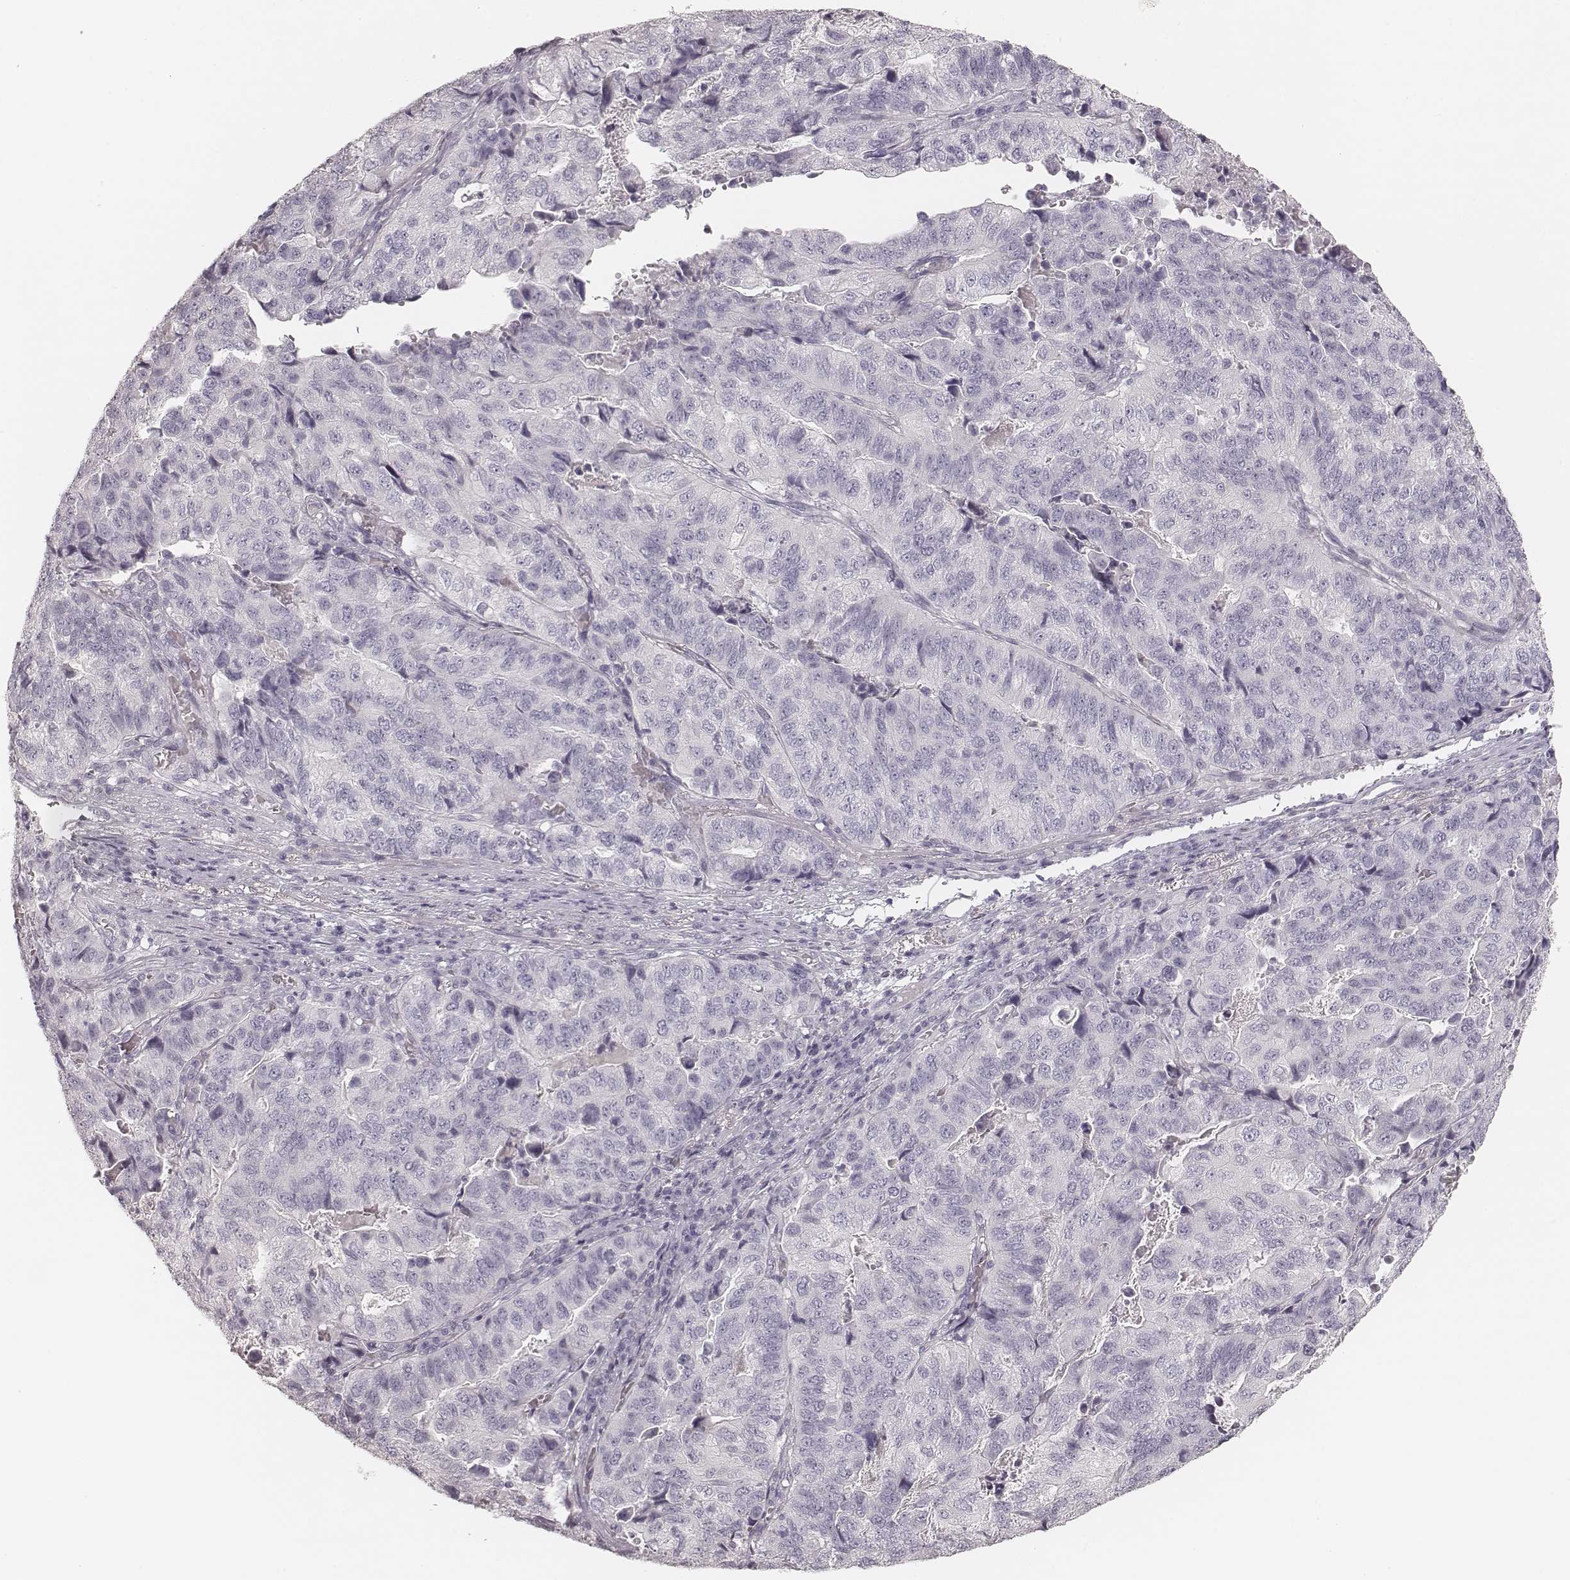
{"staining": {"intensity": "negative", "quantity": "none", "location": "none"}, "tissue": "stomach cancer", "cell_type": "Tumor cells", "image_type": "cancer", "snomed": [{"axis": "morphology", "description": "Adenocarcinoma, NOS"}, {"axis": "topography", "description": "Stomach, upper"}], "caption": "Tumor cells are negative for protein expression in human stomach cancer.", "gene": "KRT72", "patient": {"sex": "female", "age": 67}}